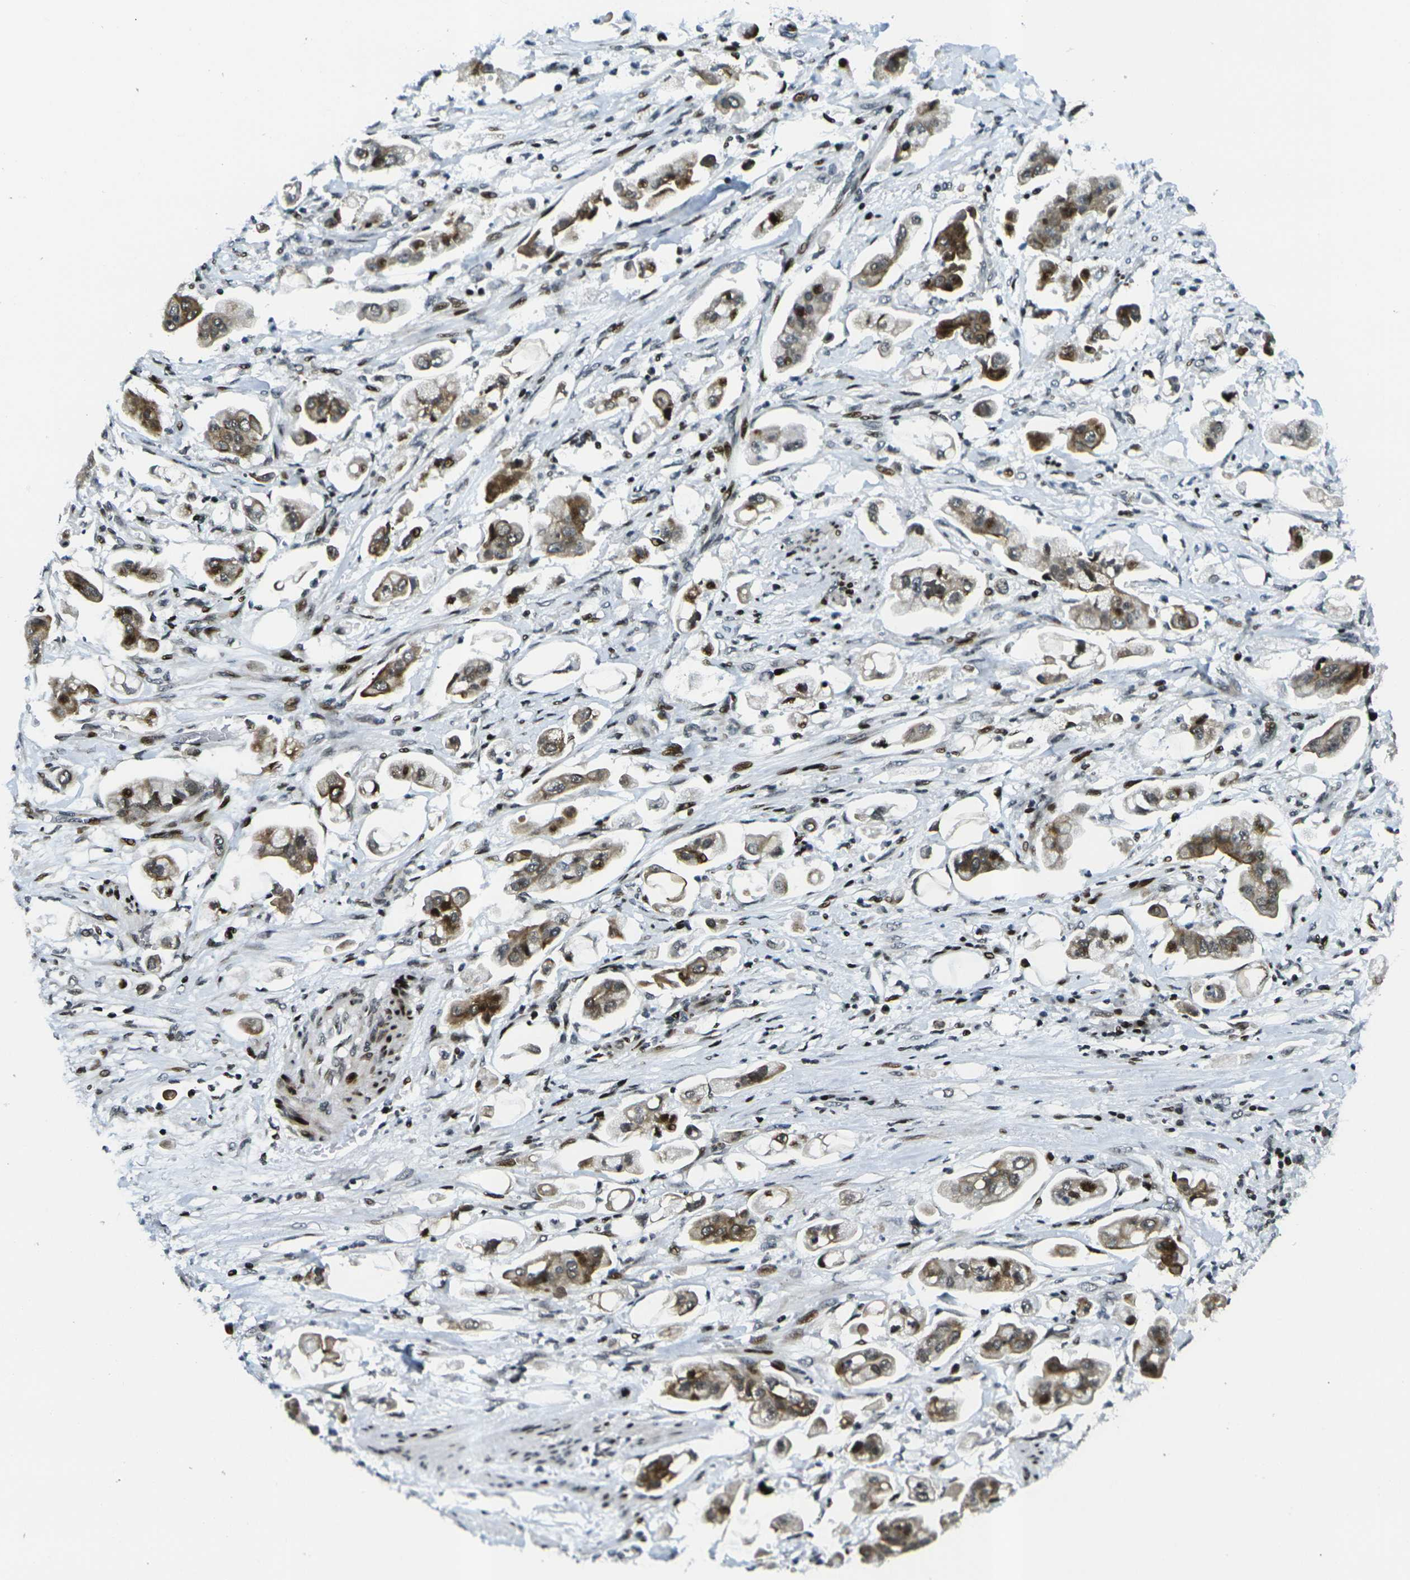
{"staining": {"intensity": "moderate", "quantity": ">75%", "location": "cytoplasmic/membranous,nuclear"}, "tissue": "stomach cancer", "cell_type": "Tumor cells", "image_type": "cancer", "snomed": [{"axis": "morphology", "description": "Adenocarcinoma, NOS"}, {"axis": "topography", "description": "Stomach"}], "caption": "Immunohistochemistry (IHC) of adenocarcinoma (stomach) exhibits medium levels of moderate cytoplasmic/membranous and nuclear staining in about >75% of tumor cells.", "gene": "H3-3A", "patient": {"sex": "male", "age": 62}}